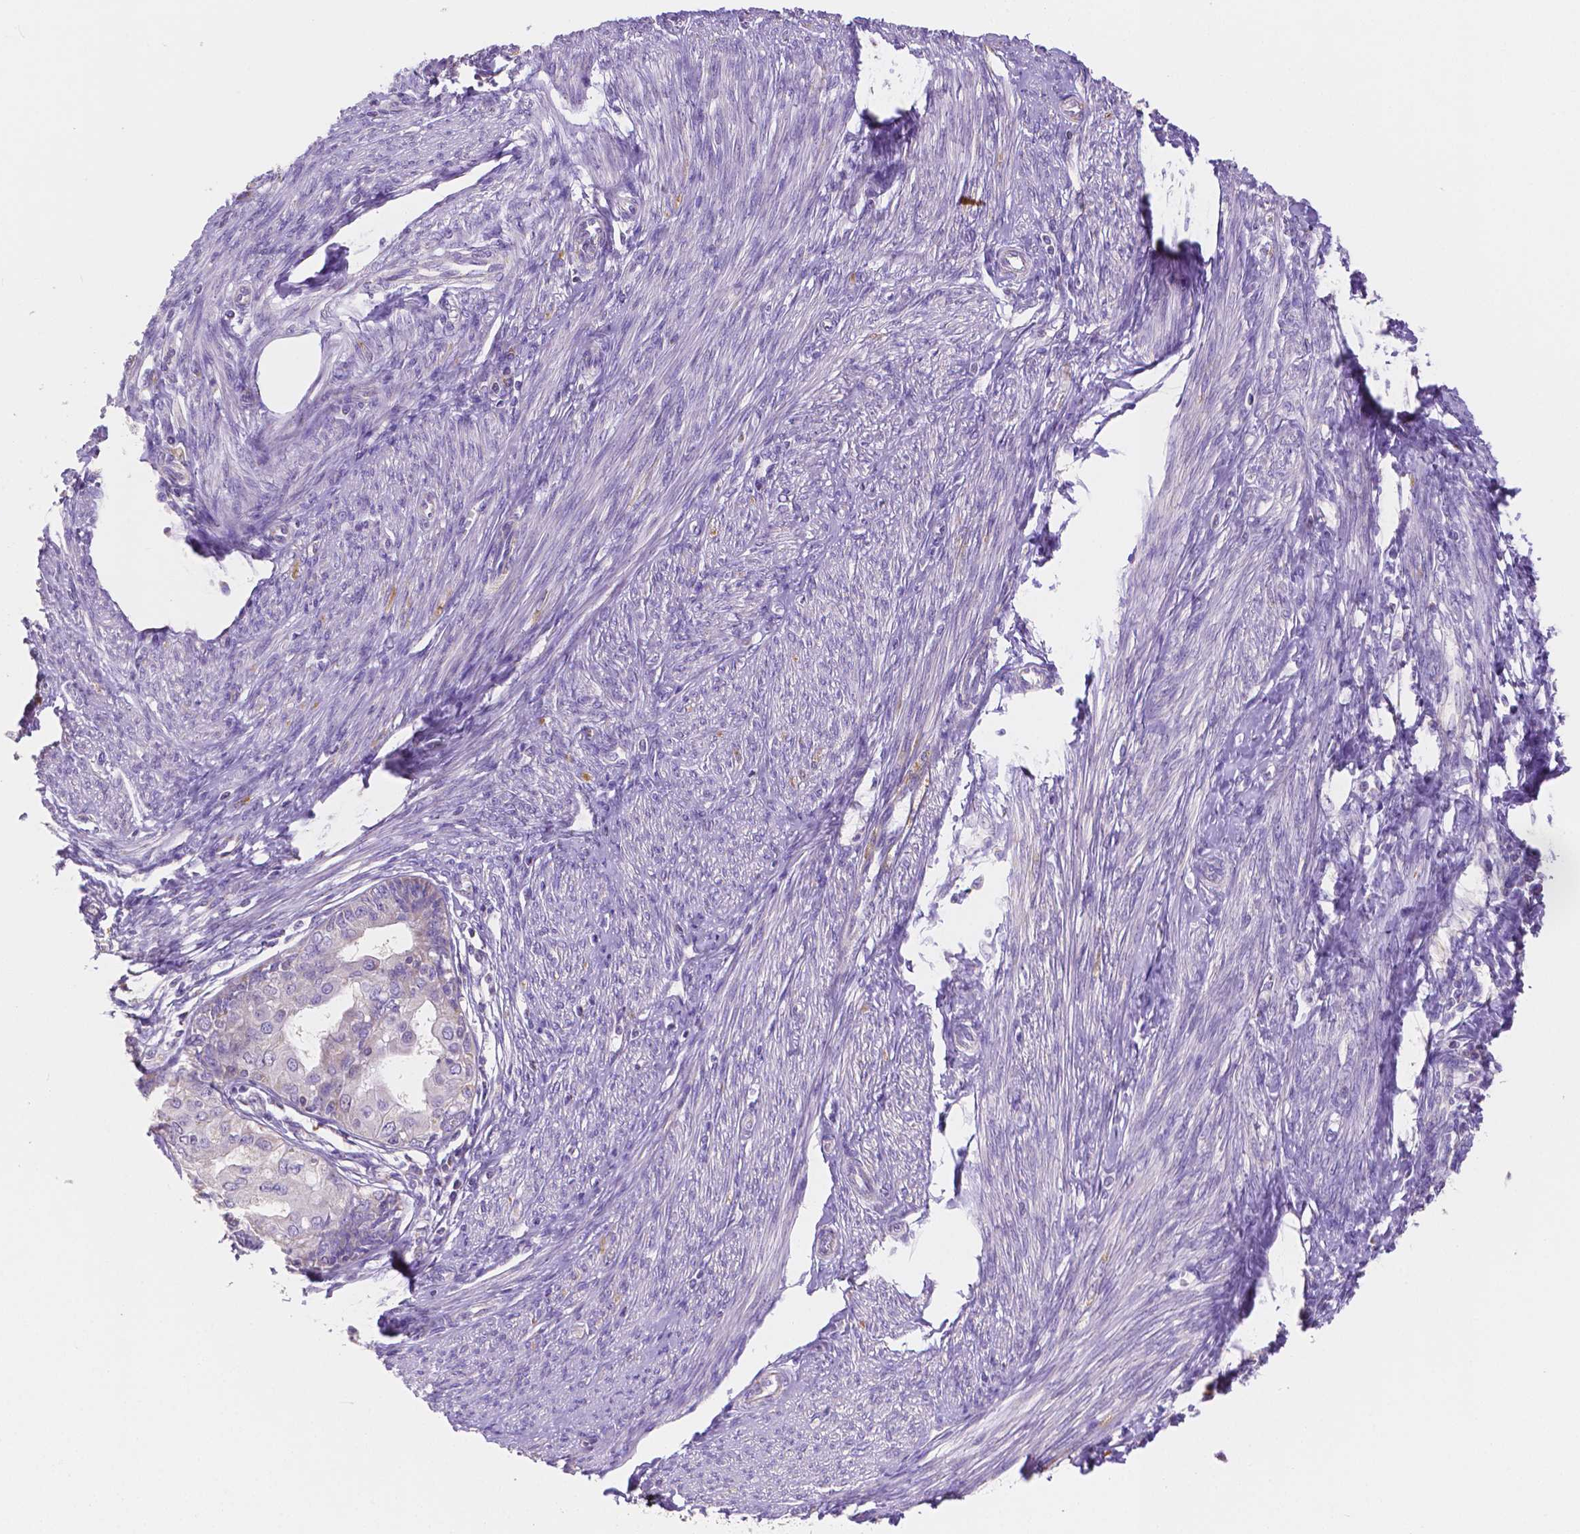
{"staining": {"intensity": "negative", "quantity": "none", "location": "none"}, "tissue": "endometrial cancer", "cell_type": "Tumor cells", "image_type": "cancer", "snomed": [{"axis": "morphology", "description": "Adenocarcinoma, NOS"}, {"axis": "topography", "description": "Endometrium"}], "caption": "This is an IHC histopathology image of human endometrial adenocarcinoma. There is no staining in tumor cells.", "gene": "TMEM130", "patient": {"sex": "female", "age": 68}}